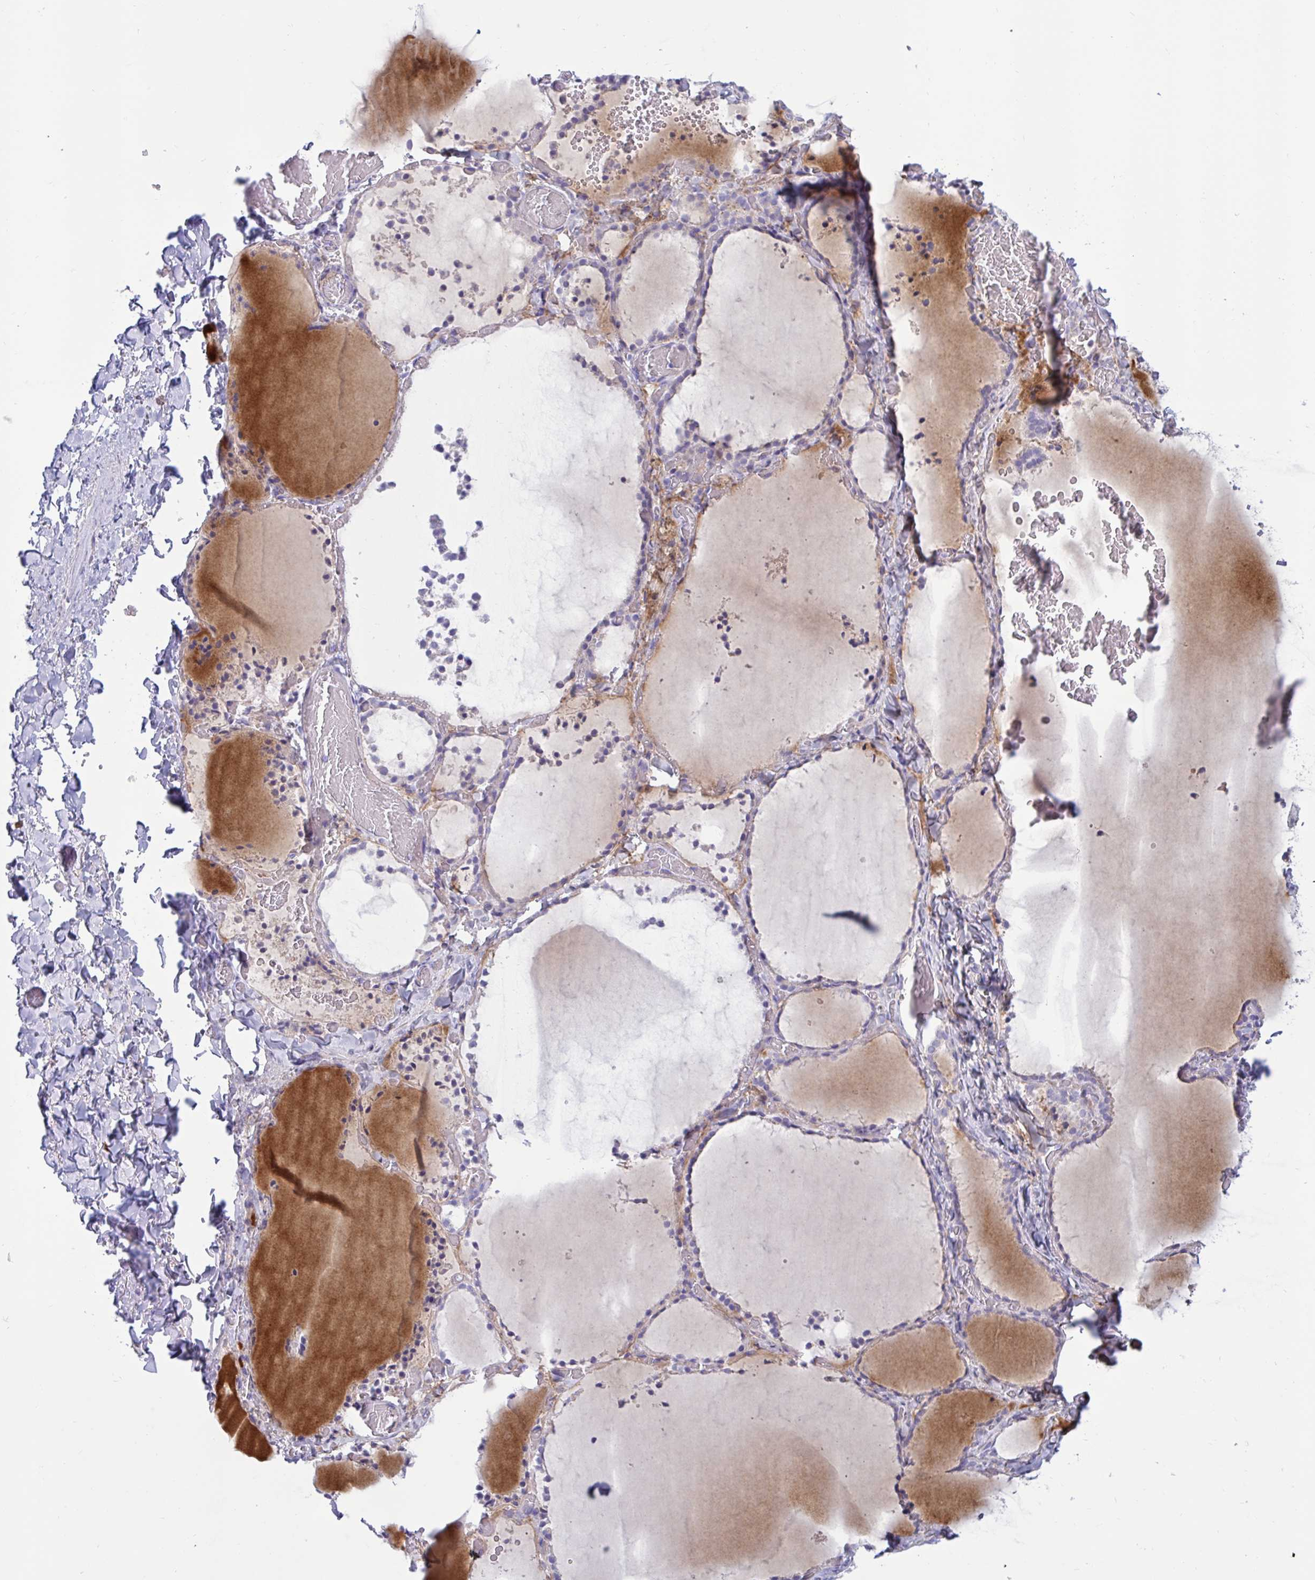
{"staining": {"intensity": "moderate", "quantity": "<25%", "location": "cytoplasmic/membranous"}, "tissue": "thyroid gland", "cell_type": "Glandular cells", "image_type": "normal", "snomed": [{"axis": "morphology", "description": "Normal tissue, NOS"}, {"axis": "topography", "description": "Thyroid gland"}], "caption": "Glandular cells show moderate cytoplasmic/membranous expression in about <25% of cells in unremarkable thyroid gland.", "gene": "FAM219B", "patient": {"sex": "female", "age": 22}}